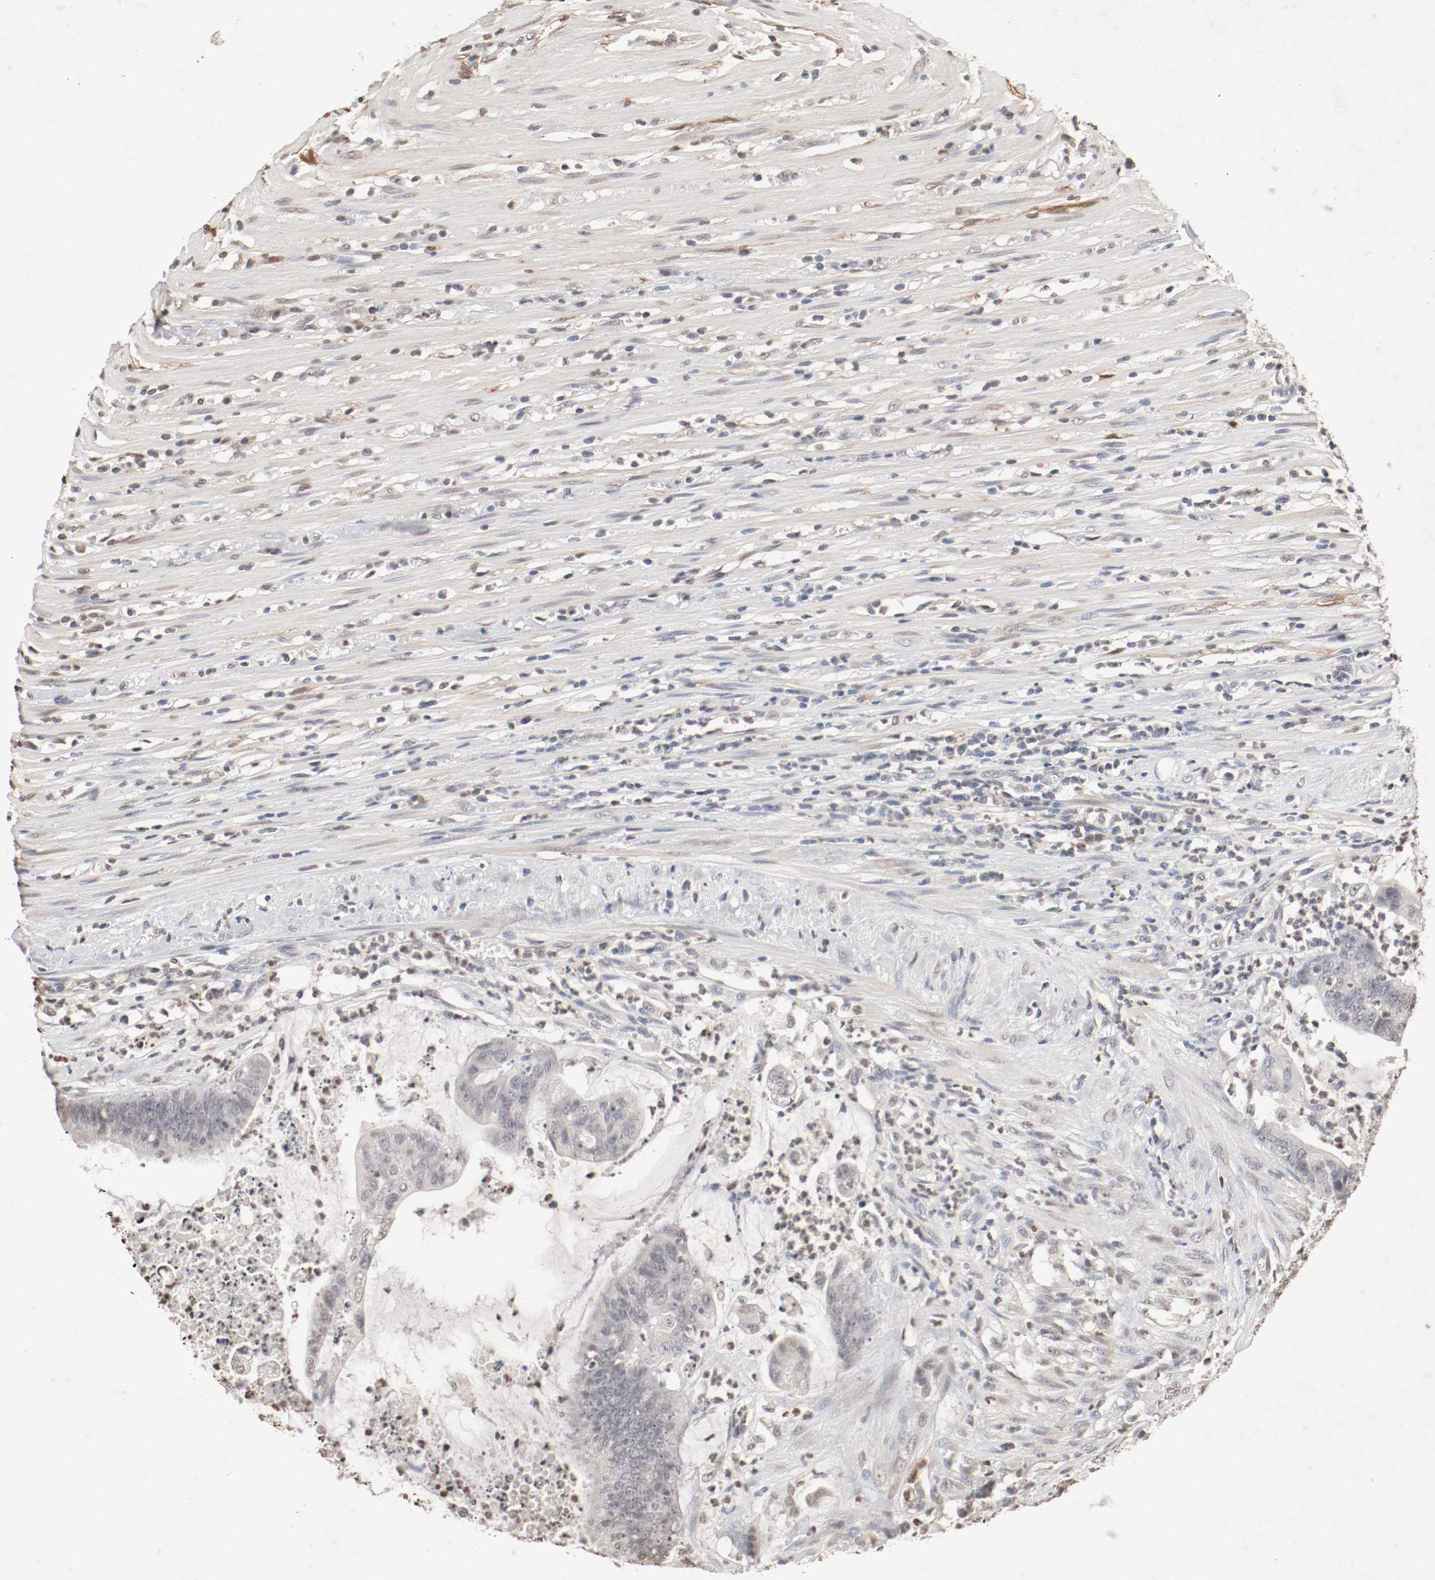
{"staining": {"intensity": "weak", "quantity": "25%-75%", "location": "cytoplasmic/membranous"}, "tissue": "colorectal cancer", "cell_type": "Tumor cells", "image_type": "cancer", "snomed": [{"axis": "morphology", "description": "Adenocarcinoma, NOS"}, {"axis": "topography", "description": "Rectum"}], "caption": "This is an image of immunohistochemistry staining of colorectal cancer (adenocarcinoma), which shows weak staining in the cytoplasmic/membranous of tumor cells.", "gene": "WASL", "patient": {"sex": "female", "age": 66}}